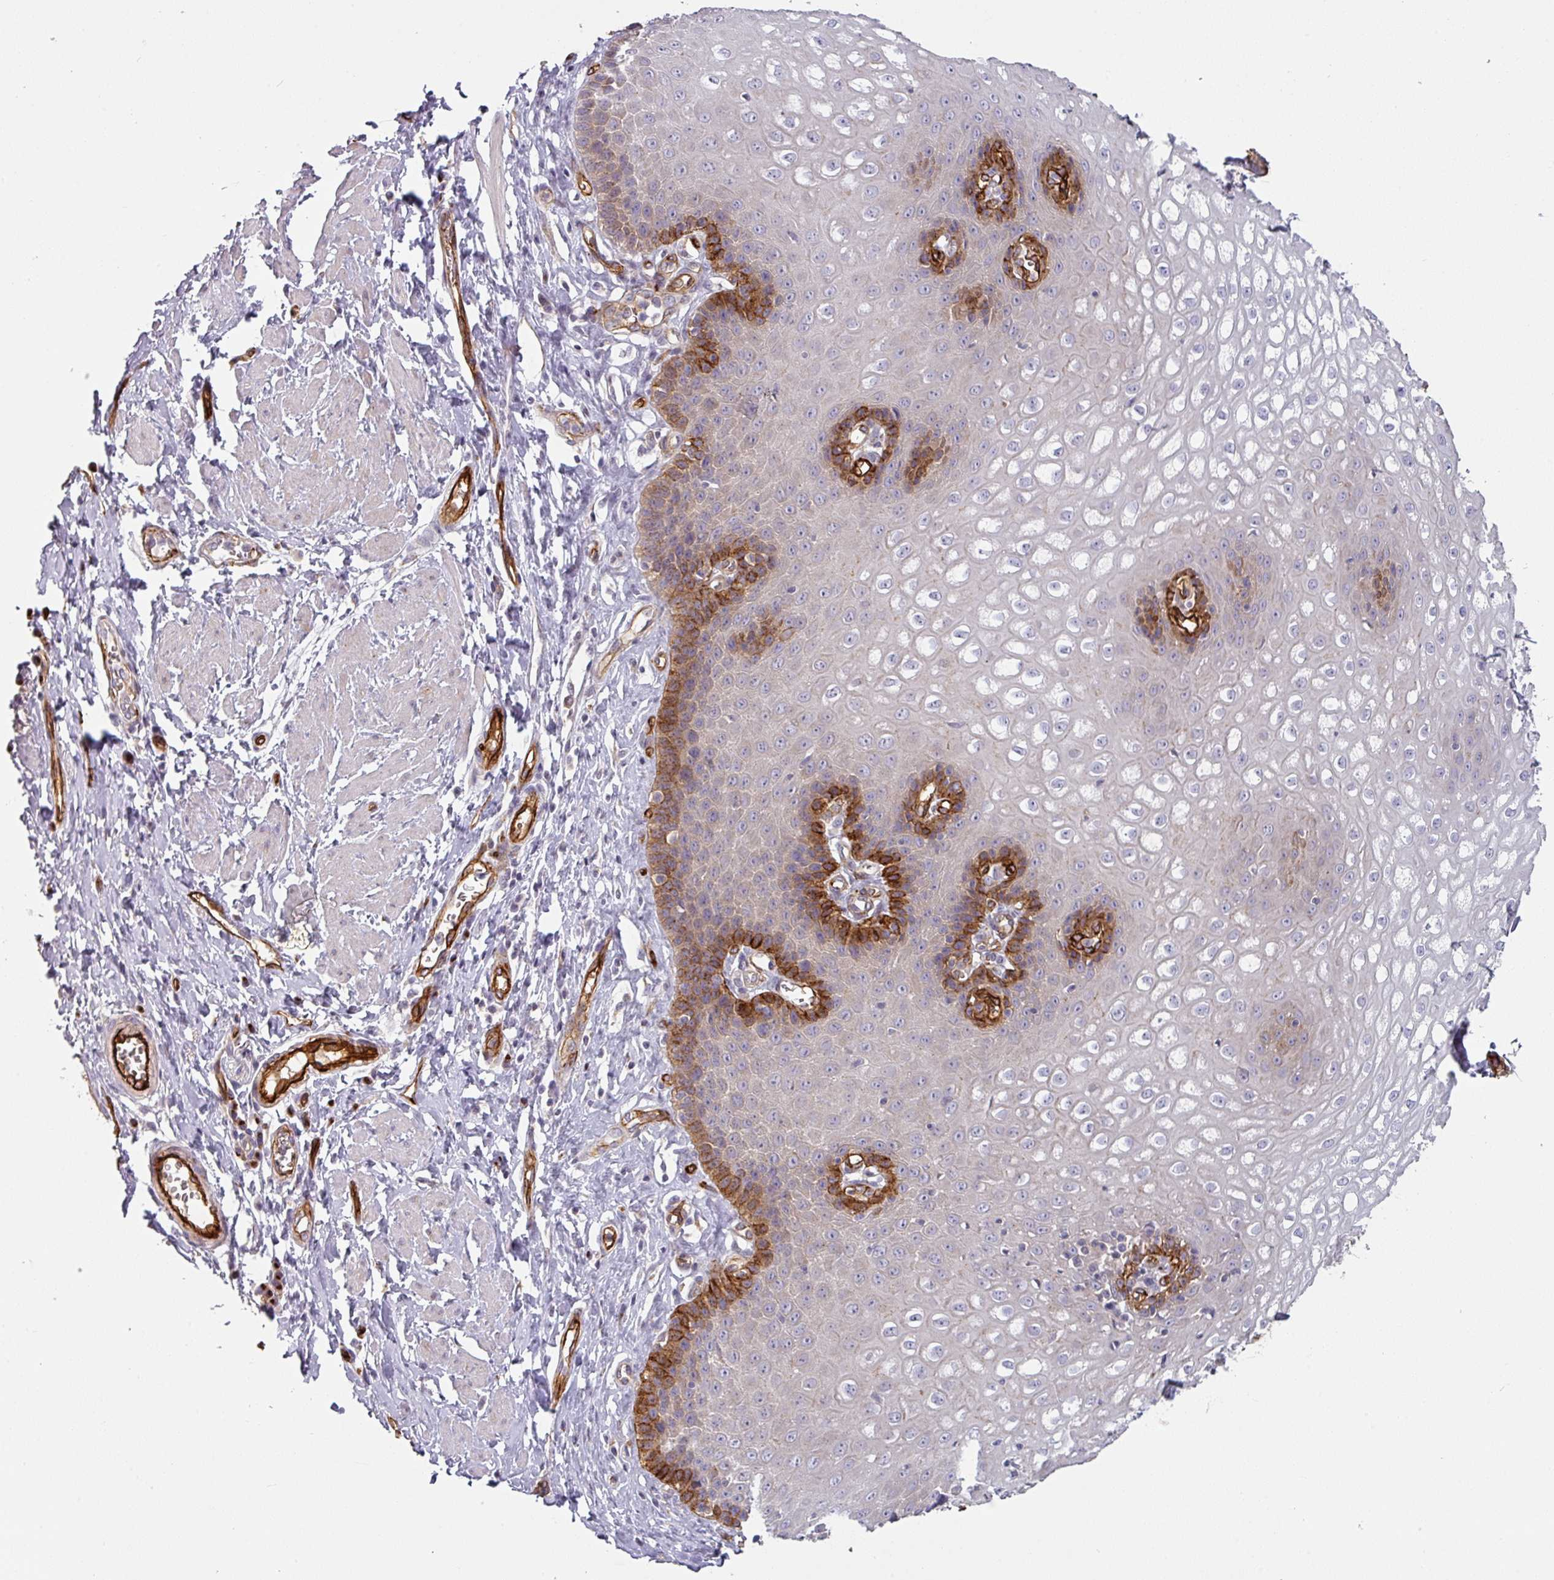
{"staining": {"intensity": "strong", "quantity": "<25%", "location": "cytoplasmic/membranous"}, "tissue": "esophagus", "cell_type": "Squamous epithelial cells", "image_type": "normal", "snomed": [{"axis": "morphology", "description": "Normal tissue, NOS"}, {"axis": "topography", "description": "Esophagus"}], "caption": "Human esophagus stained for a protein (brown) demonstrates strong cytoplasmic/membranous positive positivity in approximately <25% of squamous epithelial cells.", "gene": "PRODH2", "patient": {"sex": "male", "age": 67}}